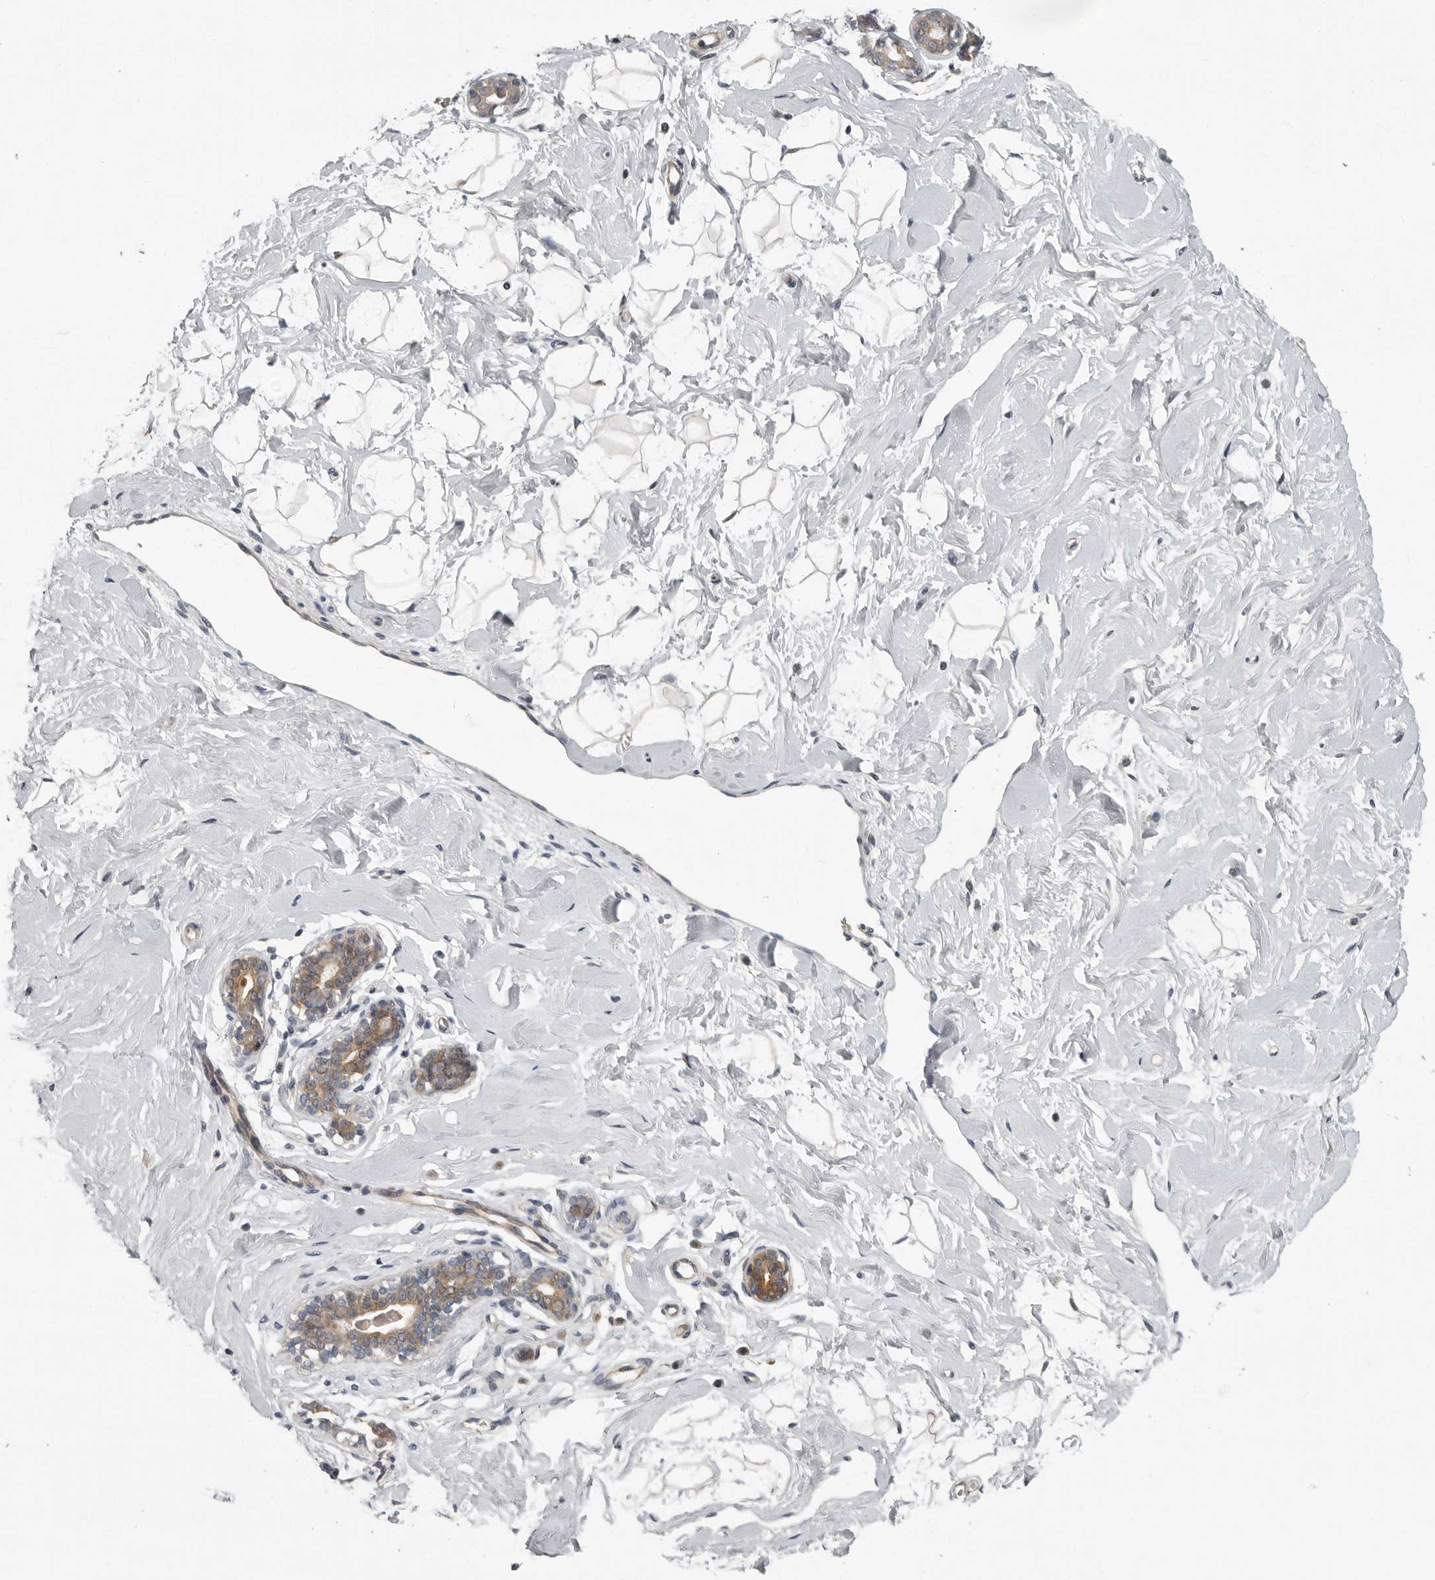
{"staining": {"intensity": "negative", "quantity": "none", "location": "none"}, "tissue": "breast", "cell_type": "Adipocytes", "image_type": "normal", "snomed": [{"axis": "morphology", "description": "Normal tissue, NOS"}, {"axis": "morphology", "description": "Adenoma, NOS"}, {"axis": "topography", "description": "Breast"}], "caption": "Human breast stained for a protein using IHC exhibits no expression in adipocytes.", "gene": "PDE7A", "patient": {"sex": "female", "age": 23}}